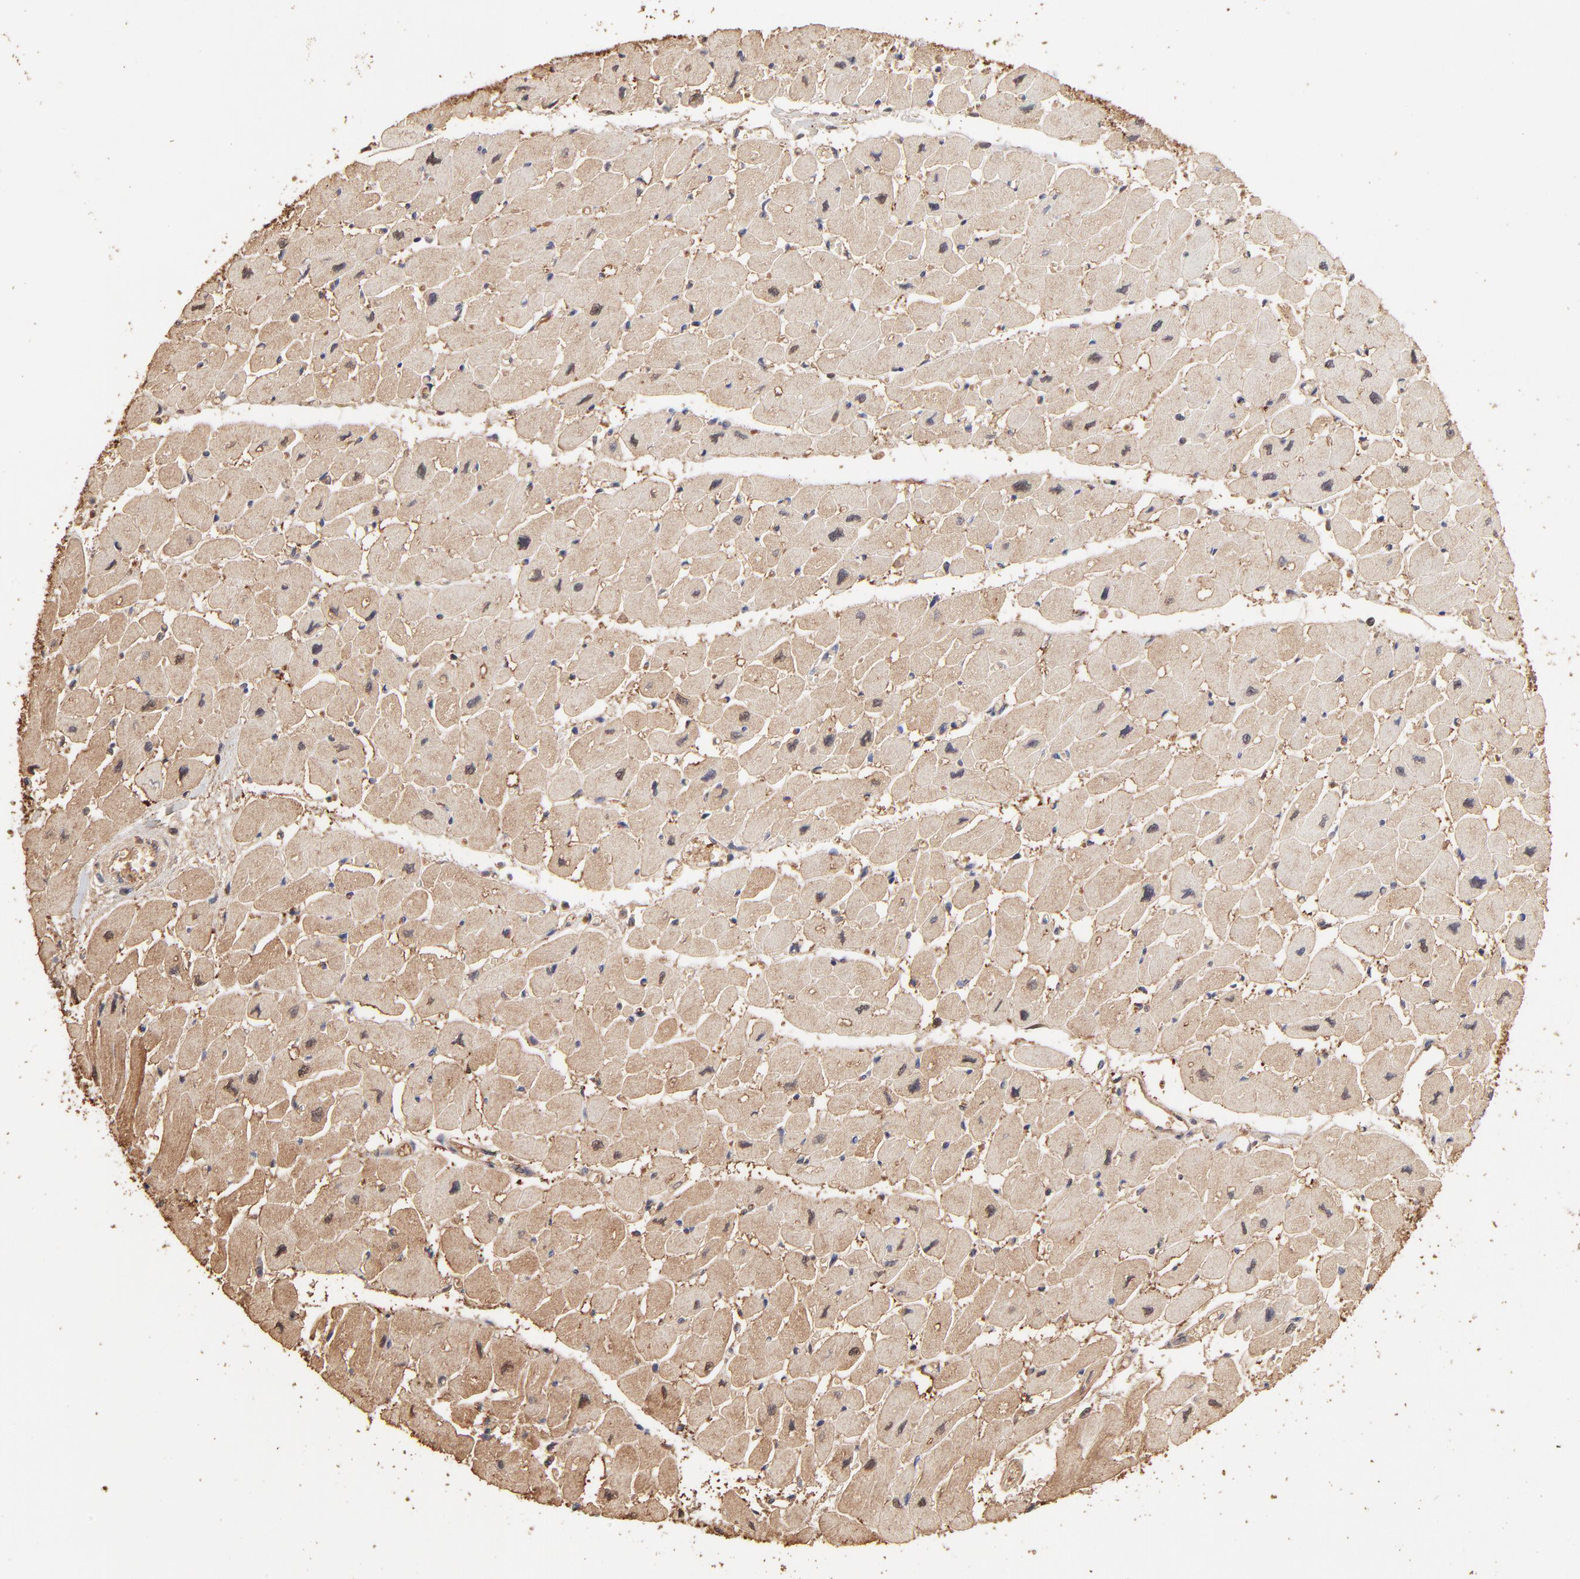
{"staining": {"intensity": "weak", "quantity": "25%-75%", "location": "cytoplasmic/membranous,nuclear"}, "tissue": "heart muscle", "cell_type": "Cardiomyocytes", "image_type": "normal", "snomed": [{"axis": "morphology", "description": "Normal tissue, NOS"}, {"axis": "topography", "description": "Heart"}], "caption": "Protein staining by immunohistochemistry (IHC) demonstrates weak cytoplasmic/membranous,nuclear expression in approximately 25%-75% of cardiomyocytes in unremarkable heart muscle.", "gene": "BIRC5", "patient": {"sex": "female", "age": 54}}